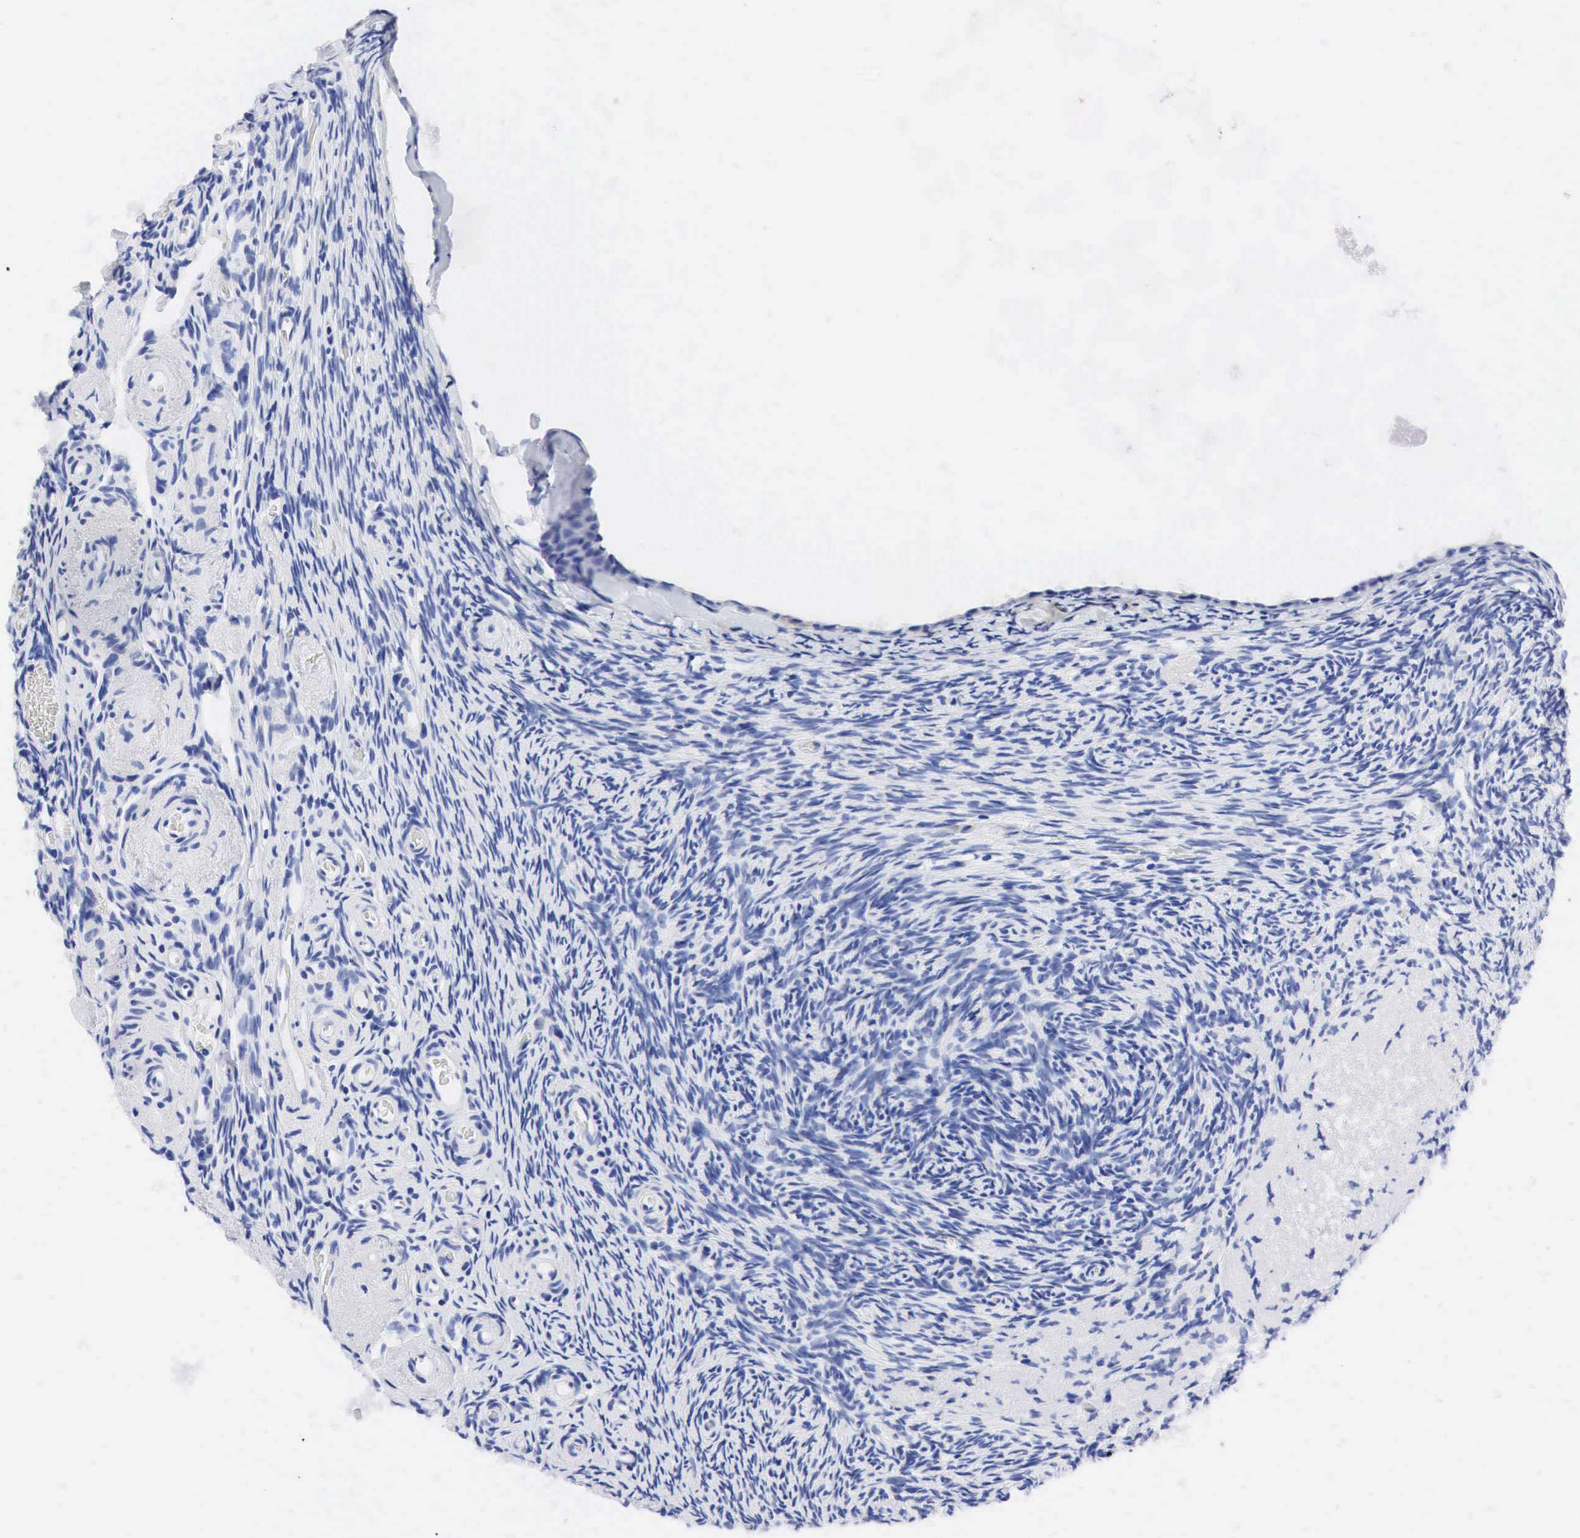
{"staining": {"intensity": "negative", "quantity": "none", "location": "none"}, "tissue": "ovary", "cell_type": "Follicle cells", "image_type": "normal", "snomed": [{"axis": "morphology", "description": "Normal tissue, NOS"}, {"axis": "topography", "description": "Ovary"}], "caption": "DAB (3,3'-diaminobenzidine) immunohistochemical staining of benign human ovary reveals no significant positivity in follicle cells. The staining is performed using DAB brown chromogen with nuclei counter-stained in using hematoxylin.", "gene": "PTH", "patient": {"sex": "female", "age": 78}}